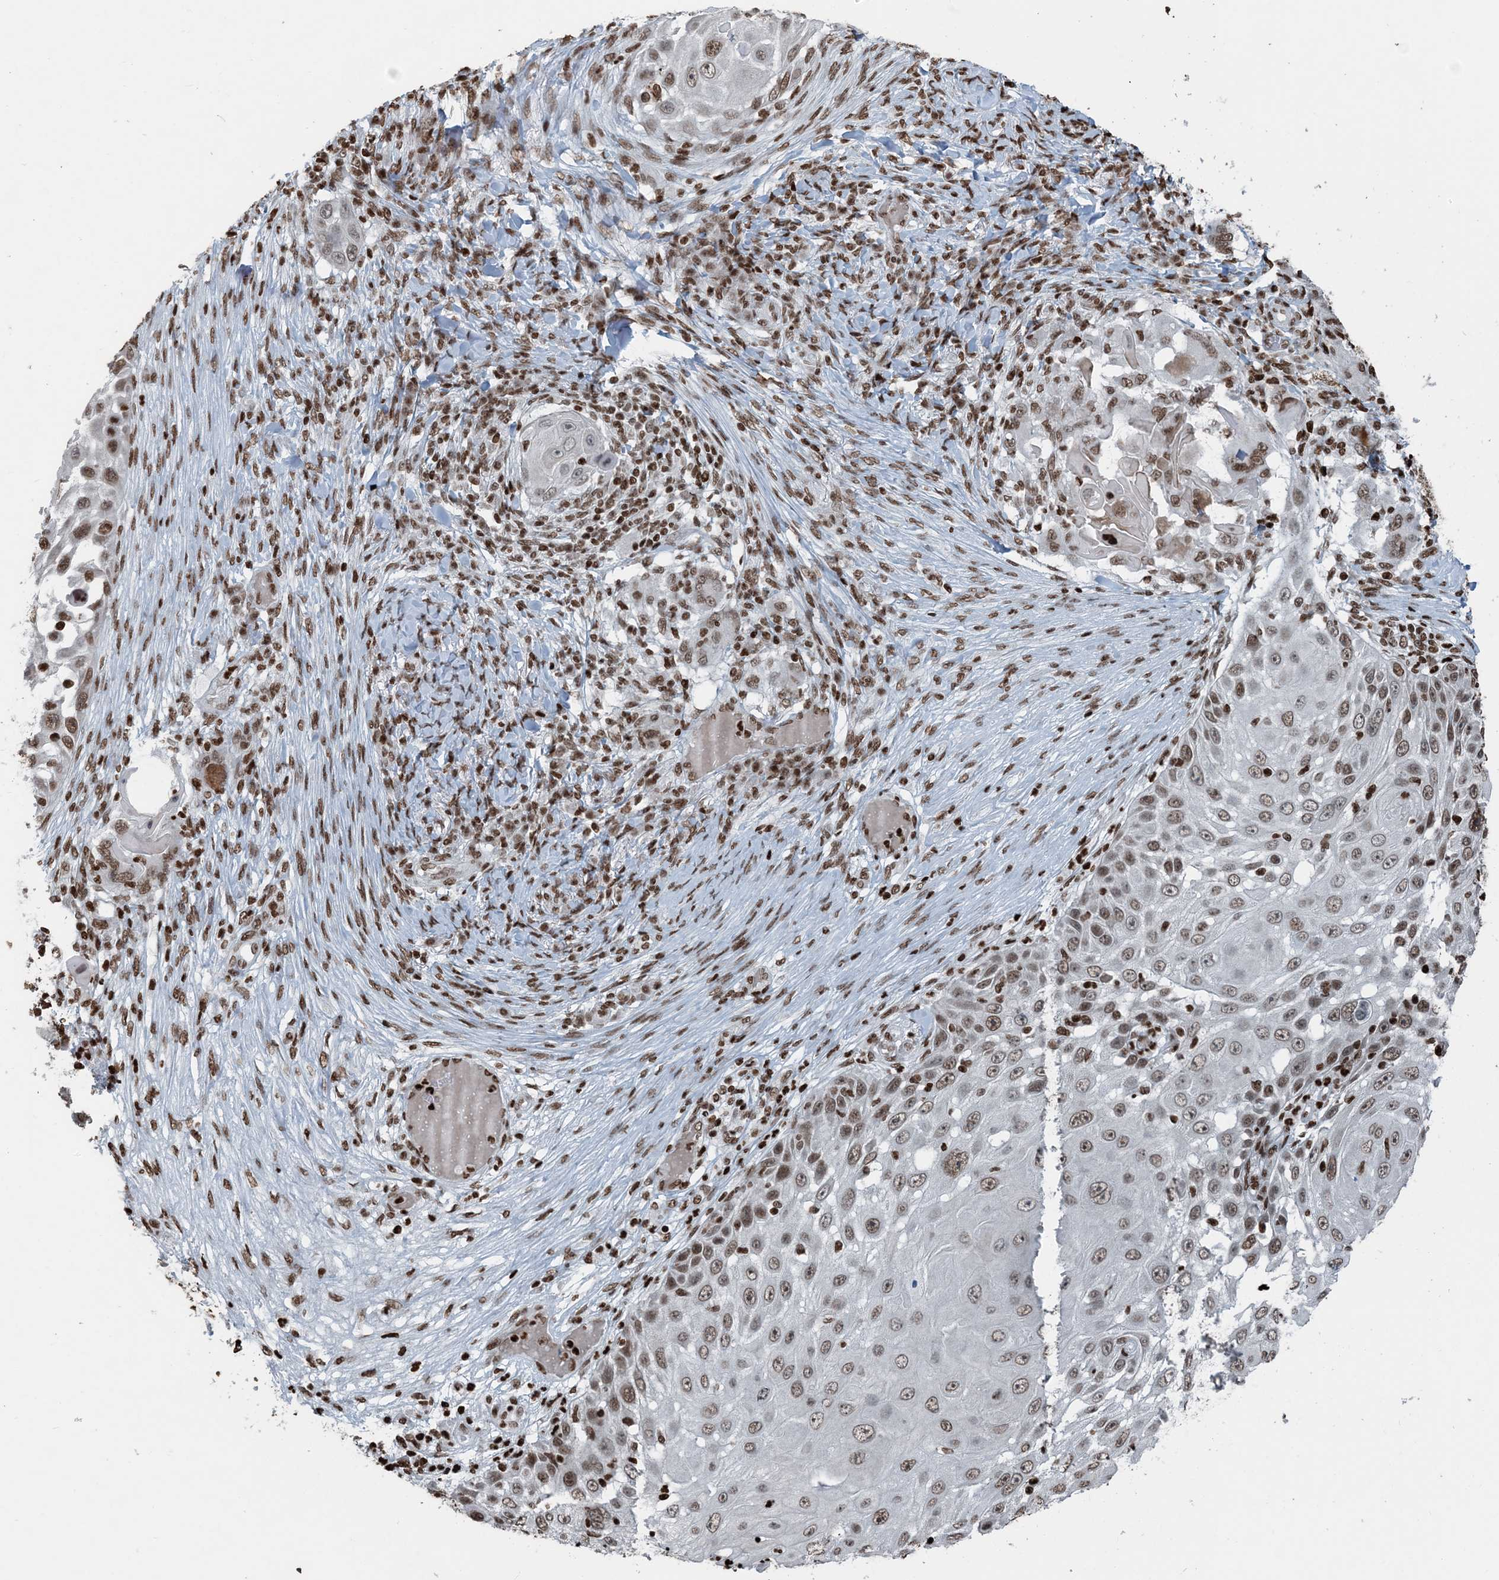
{"staining": {"intensity": "moderate", "quantity": ">75%", "location": "nuclear"}, "tissue": "skin cancer", "cell_type": "Tumor cells", "image_type": "cancer", "snomed": [{"axis": "morphology", "description": "Squamous cell carcinoma, NOS"}, {"axis": "topography", "description": "Skin"}], "caption": "Moderate nuclear expression for a protein is present in about >75% of tumor cells of skin squamous cell carcinoma using IHC.", "gene": "H3-3B", "patient": {"sex": "female", "age": 44}}